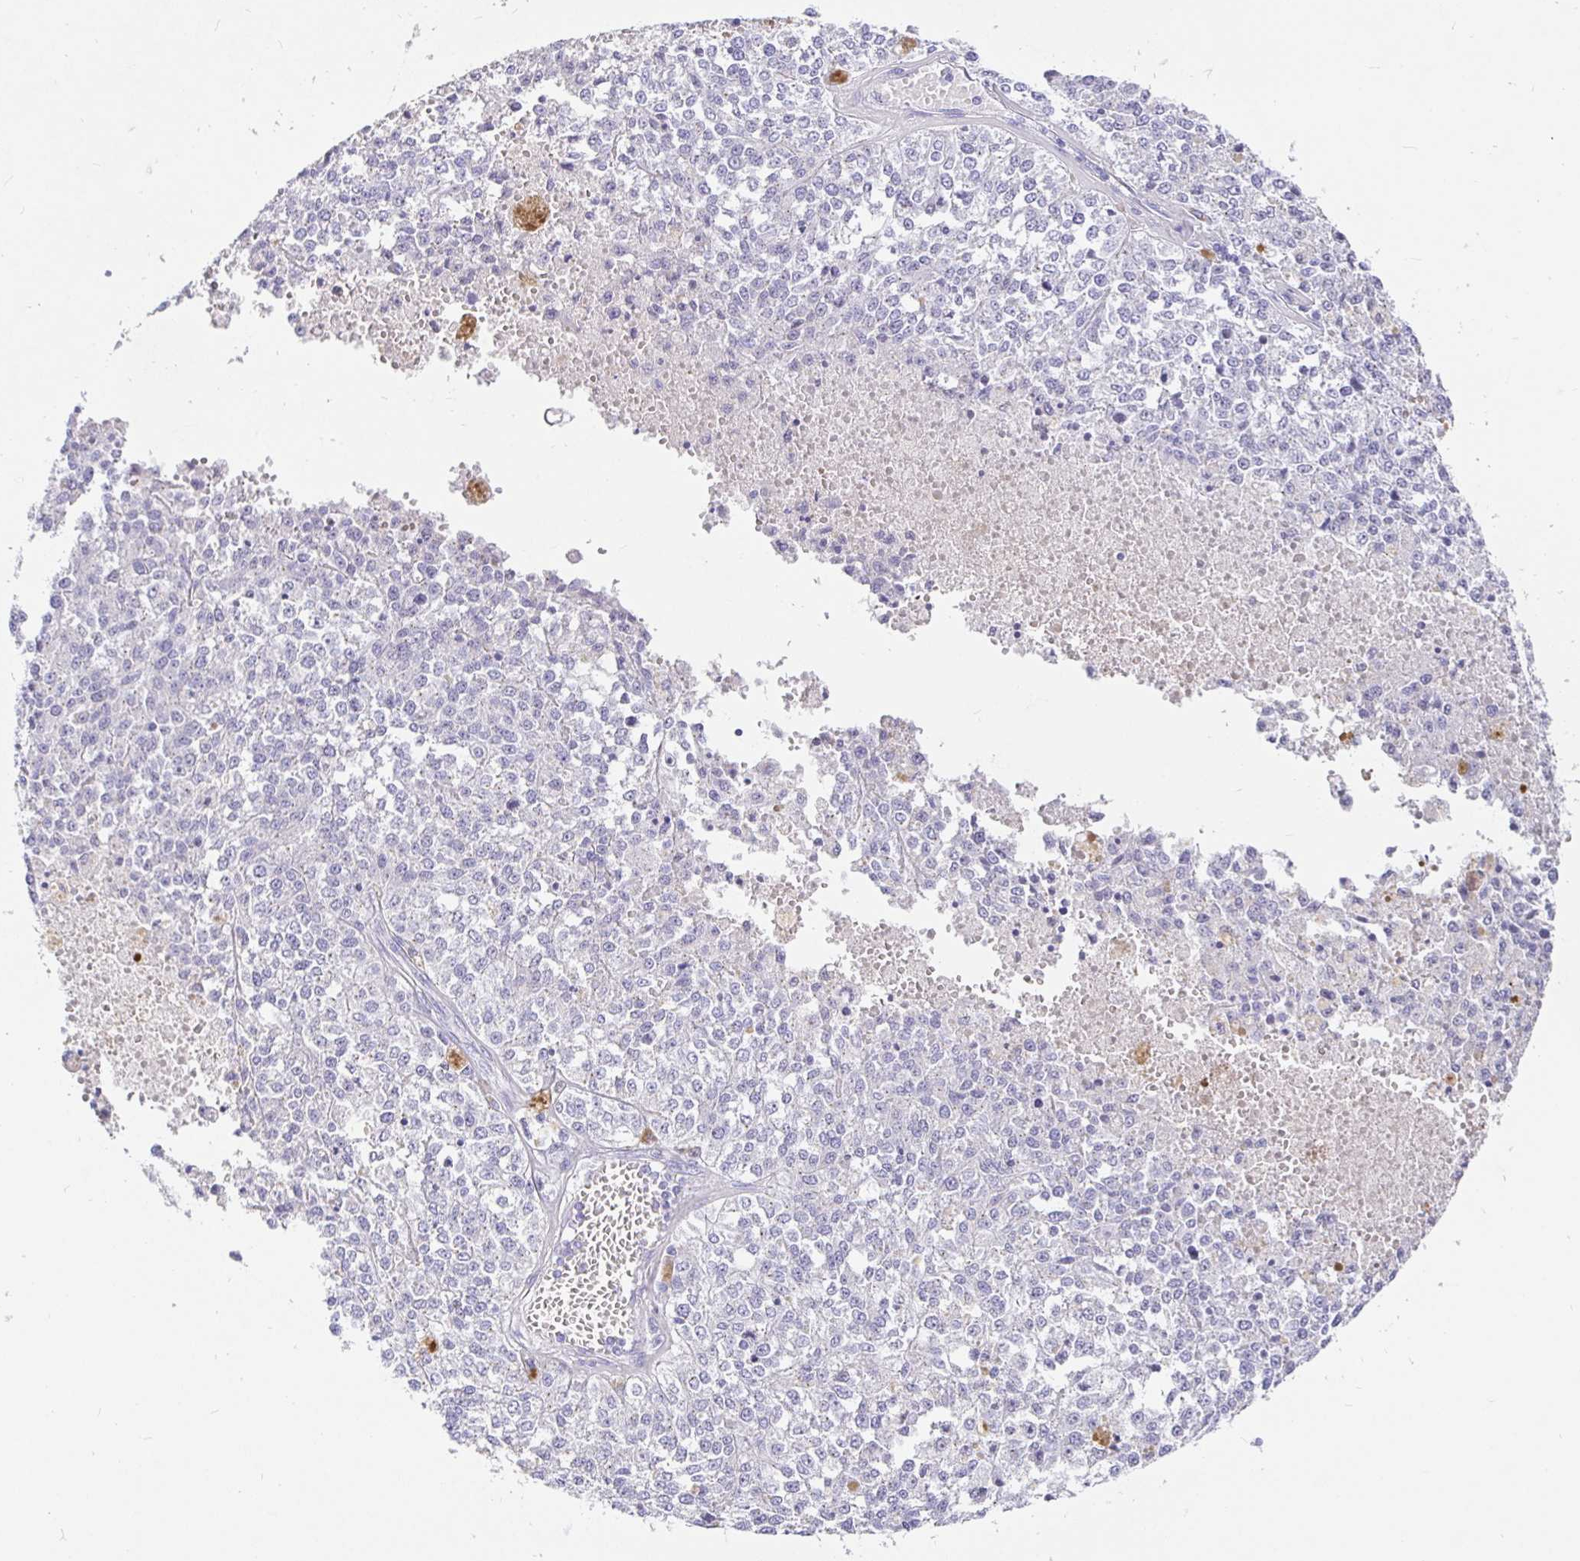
{"staining": {"intensity": "negative", "quantity": "none", "location": "none"}, "tissue": "melanoma", "cell_type": "Tumor cells", "image_type": "cancer", "snomed": [{"axis": "morphology", "description": "Malignant melanoma, Metastatic site"}, {"axis": "topography", "description": "Lymph node"}], "caption": "Human melanoma stained for a protein using immunohistochemistry reveals no staining in tumor cells.", "gene": "EZHIP", "patient": {"sex": "female", "age": 64}}